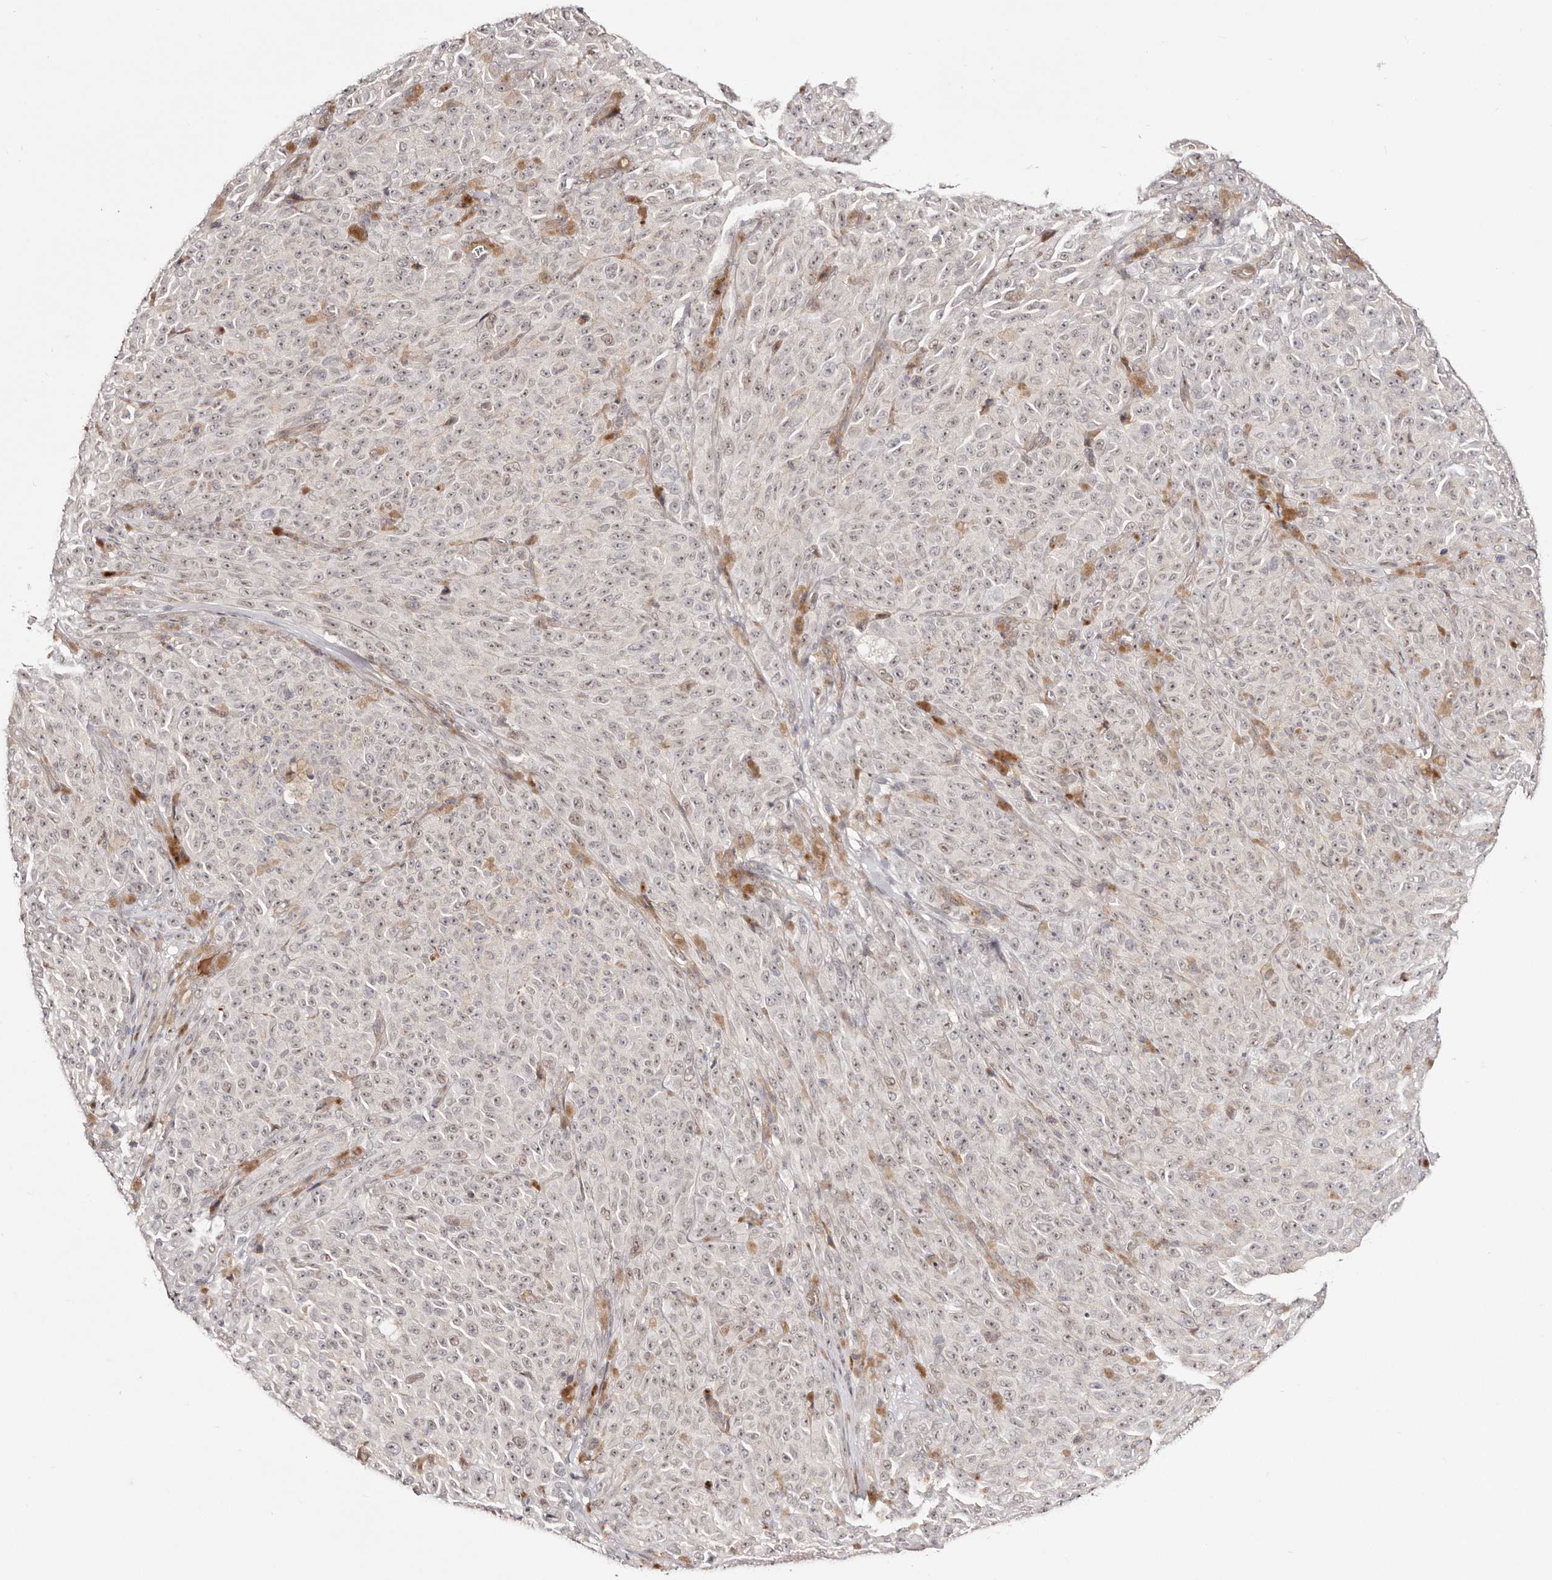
{"staining": {"intensity": "weak", "quantity": "<25%", "location": "cytoplasmic/membranous,nuclear"}, "tissue": "melanoma", "cell_type": "Tumor cells", "image_type": "cancer", "snomed": [{"axis": "morphology", "description": "Malignant melanoma, NOS"}, {"axis": "topography", "description": "Skin"}], "caption": "Tumor cells are negative for brown protein staining in melanoma.", "gene": "EGR3", "patient": {"sex": "female", "age": 82}}